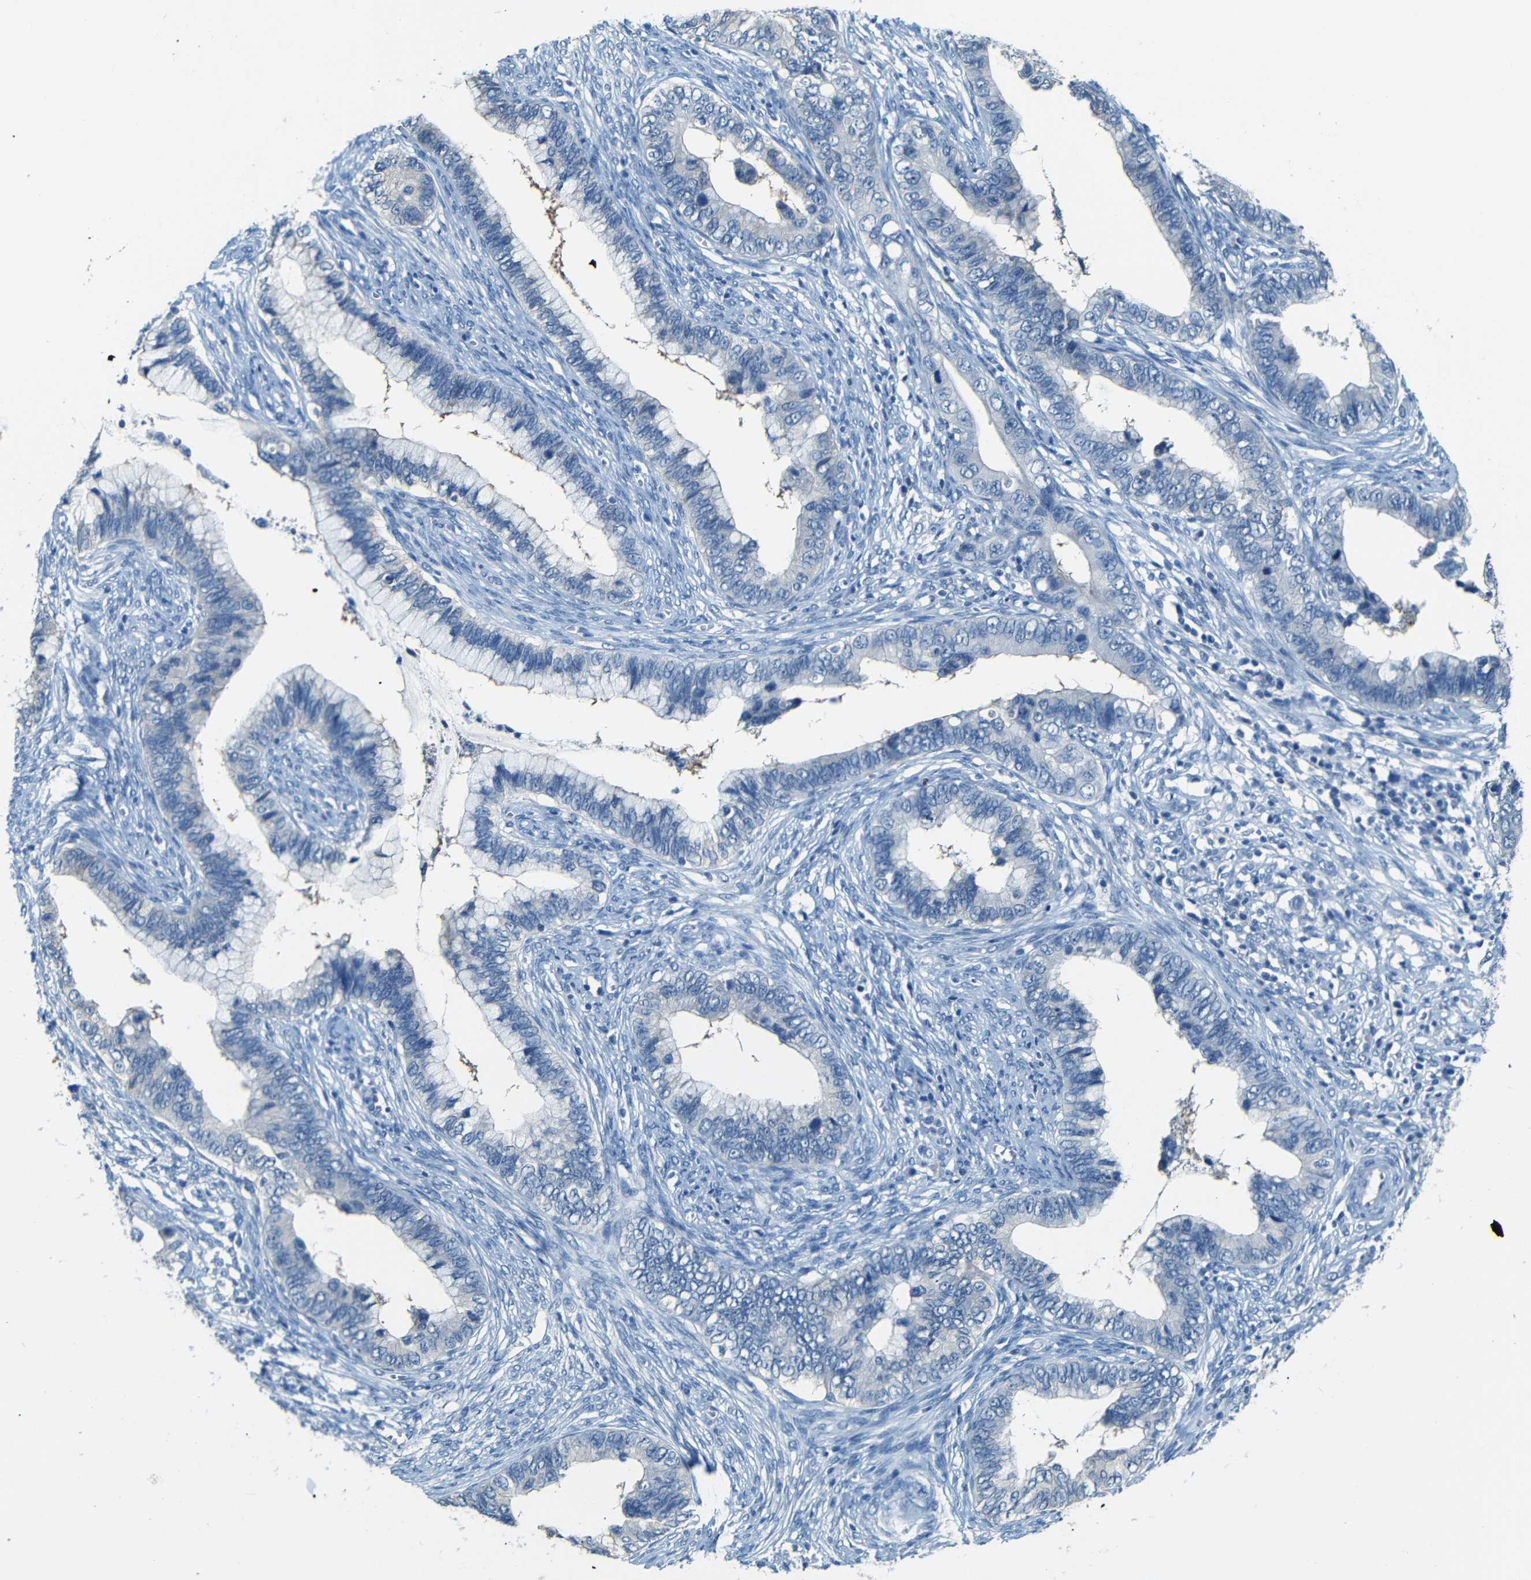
{"staining": {"intensity": "negative", "quantity": "none", "location": "none"}, "tissue": "cervical cancer", "cell_type": "Tumor cells", "image_type": "cancer", "snomed": [{"axis": "morphology", "description": "Adenocarcinoma, NOS"}, {"axis": "topography", "description": "Cervix"}], "caption": "High power microscopy photomicrograph of an IHC micrograph of cervical cancer (adenocarcinoma), revealing no significant positivity in tumor cells. (Stains: DAB IHC with hematoxylin counter stain, Microscopy: brightfield microscopy at high magnification).", "gene": "ZMAT1", "patient": {"sex": "female", "age": 44}}